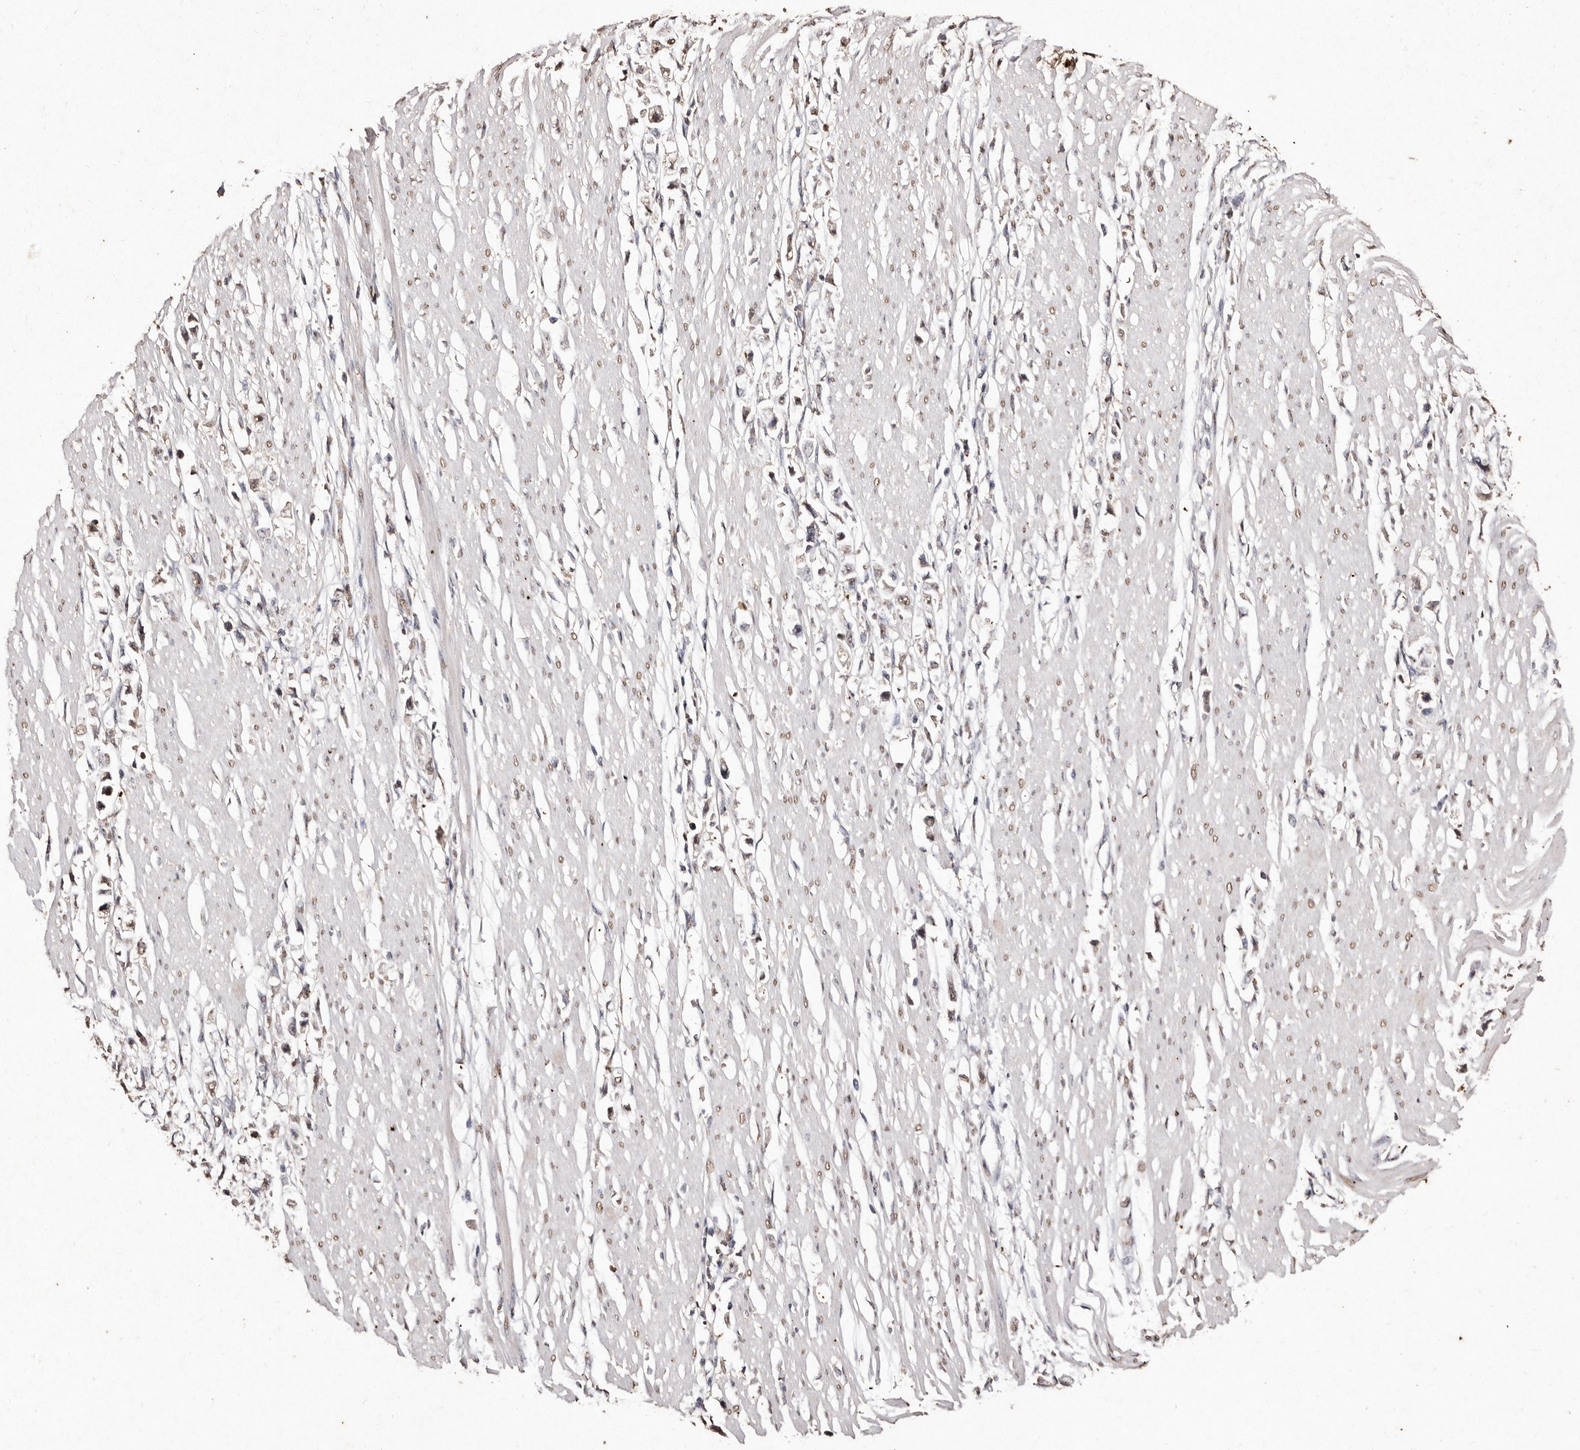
{"staining": {"intensity": "weak", "quantity": "25%-75%", "location": "nuclear"}, "tissue": "stomach cancer", "cell_type": "Tumor cells", "image_type": "cancer", "snomed": [{"axis": "morphology", "description": "Adenocarcinoma, NOS"}, {"axis": "topography", "description": "Stomach"}], "caption": "Human adenocarcinoma (stomach) stained for a protein (brown) displays weak nuclear positive staining in about 25%-75% of tumor cells.", "gene": "ERBB4", "patient": {"sex": "female", "age": 59}}